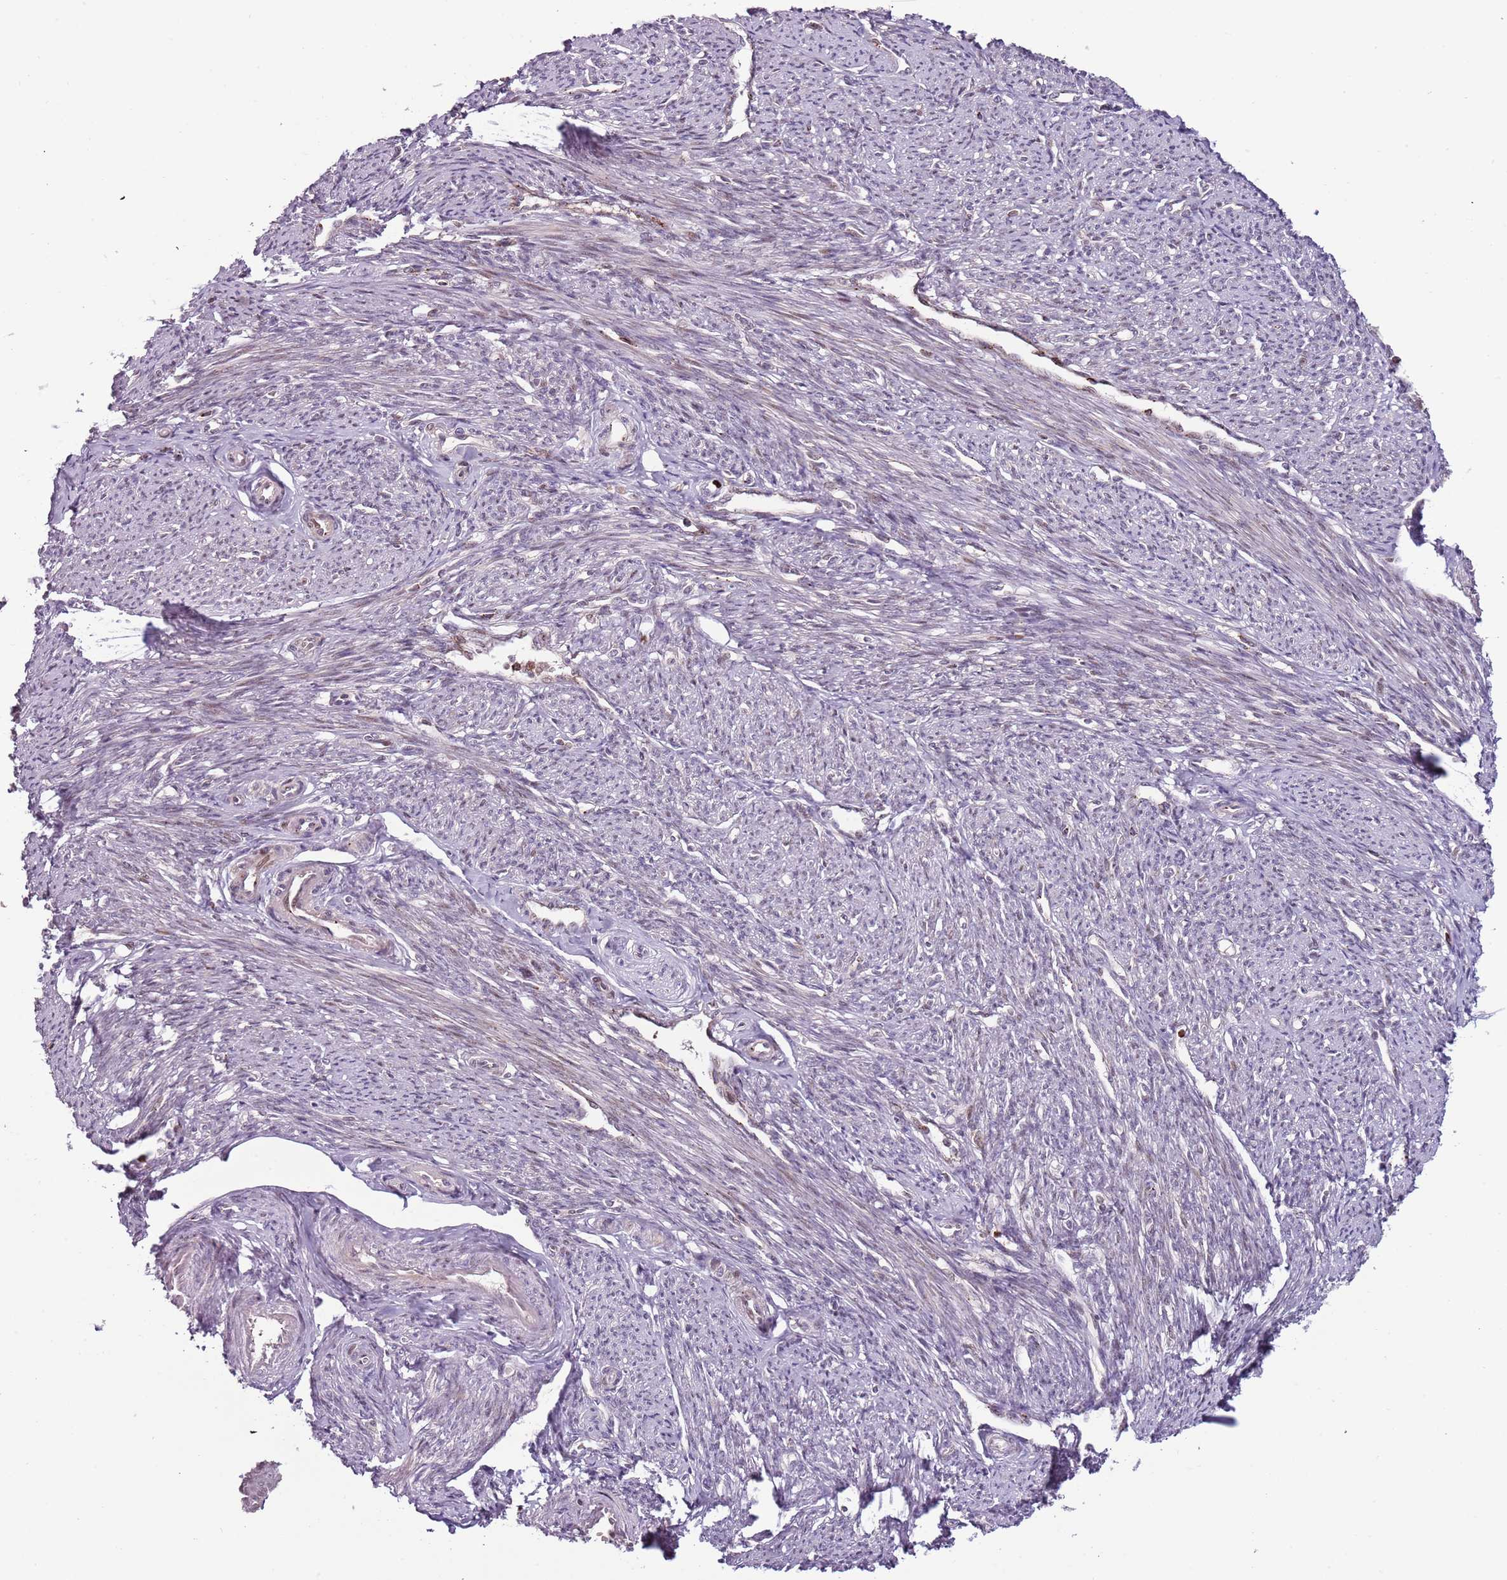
{"staining": {"intensity": "moderate", "quantity": "<25%", "location": "cytoplasmic/membranous,nuclear"}, "tissue": "smooth muscle", "cell_type": "Smooth muscle cells", "image_type": "normal", "snomed": [{"axis": "morphology", "description": "Normal tissue, NOS"}, {"axis": "topography", "description": "Smooth muscle"}, {"axis": "topography", "description": "Uterus"}], "caption": "Moderate cytoplasmic/membranous,nuclear positivity for a protein is appreciated in about <25% of smooth muscle cells of normal smooth muscle using immunohistochemistry (IHC).", "gene": "ULK3", "patient": {"sex": "female", "age": 59}}